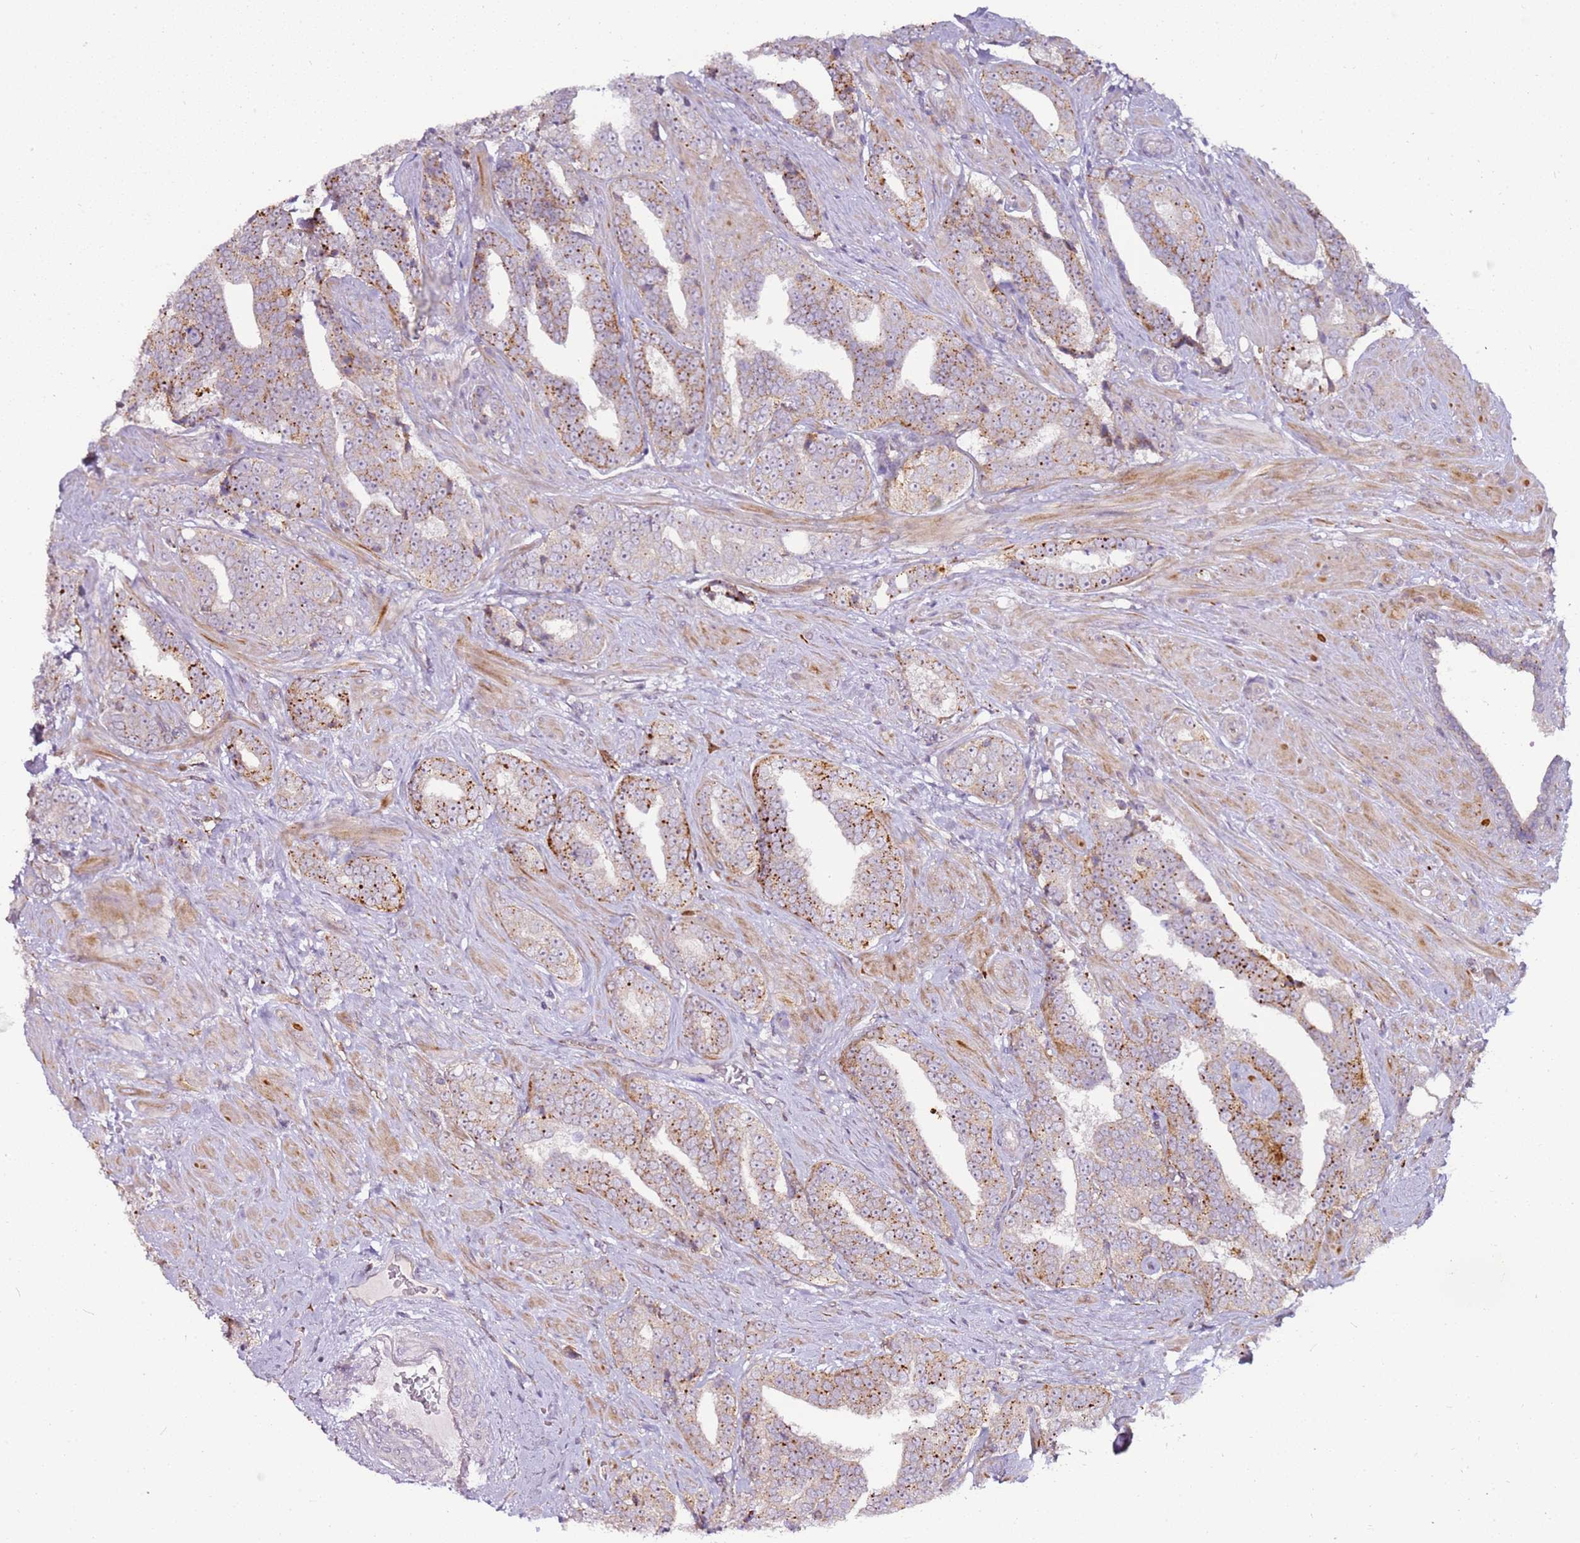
{"staining": {"intensity": "moderate", "quantity": "<25%", "location": "cytoplasmic/membranous"}, "tissue": "prostate cancer", "cell_type": "Tumor cells", "image_type": "cancer", "snomed": [{"axis": "morphology", "description": "Adenocarcinoma, High grade"}, {"axis": "topography", "description": "Prostate"}], "caption": "The image reveals a brown stain indicating the presence of a protein in the cytoplasmic/membranous of tumor cells in prostate cancer (adenocarcinoma (high-grade)).", "gene": "GRAP", "patient": {"sex": "male", "age": 67}}